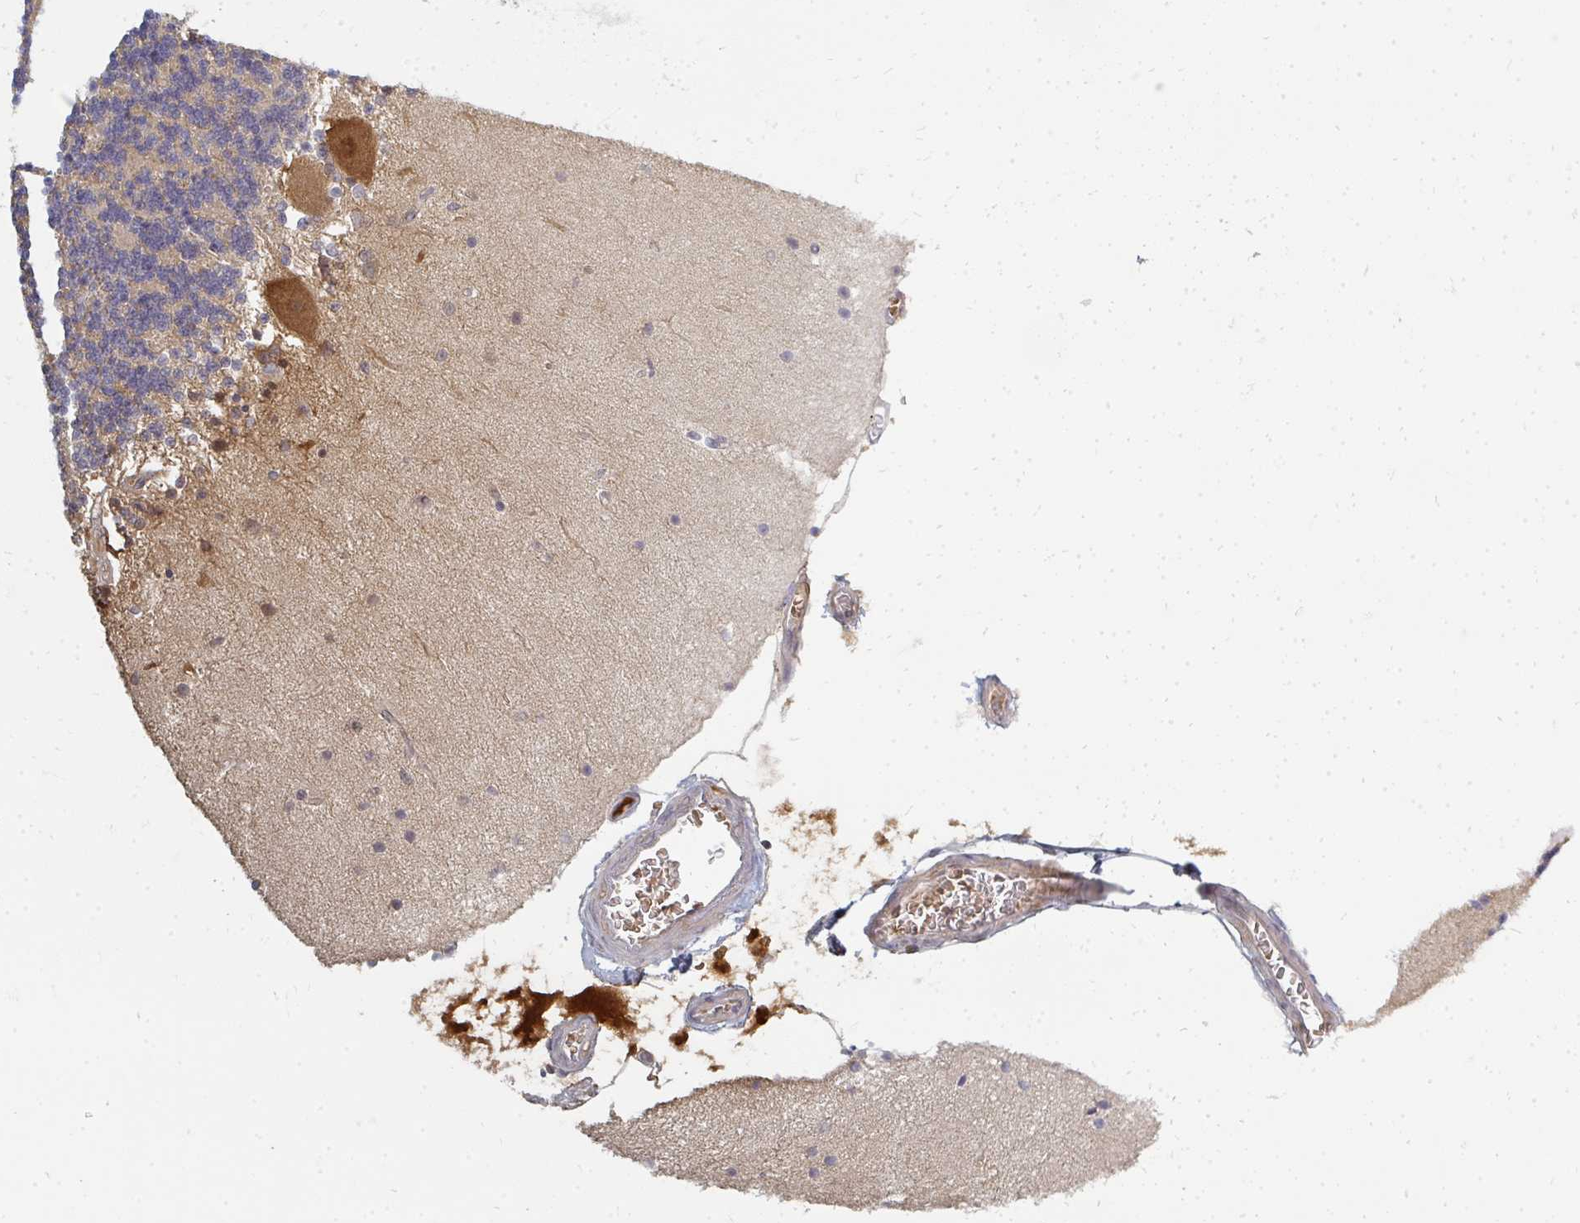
{"staining": {"intensity": "weak", "quantity": "25%-75%", "location": "cytoplasmic/membranous"}, "tissue": "cerebellum", "cell_type": "Cells in granular layer", "image_type": "normal", "snomed": [{"axis": "morphology", "description": "Normal tissue, NOS"}, {"axis": "topography", "description": "Cerebellum"}], "caption": "Cerebellum stained with IHC reveals weak cytoplasmic/membranous positivity in about 25%-75% of cells in granular layer.", "gene": "ZNF285", "patient": {"sex": "female", "age": 54}}